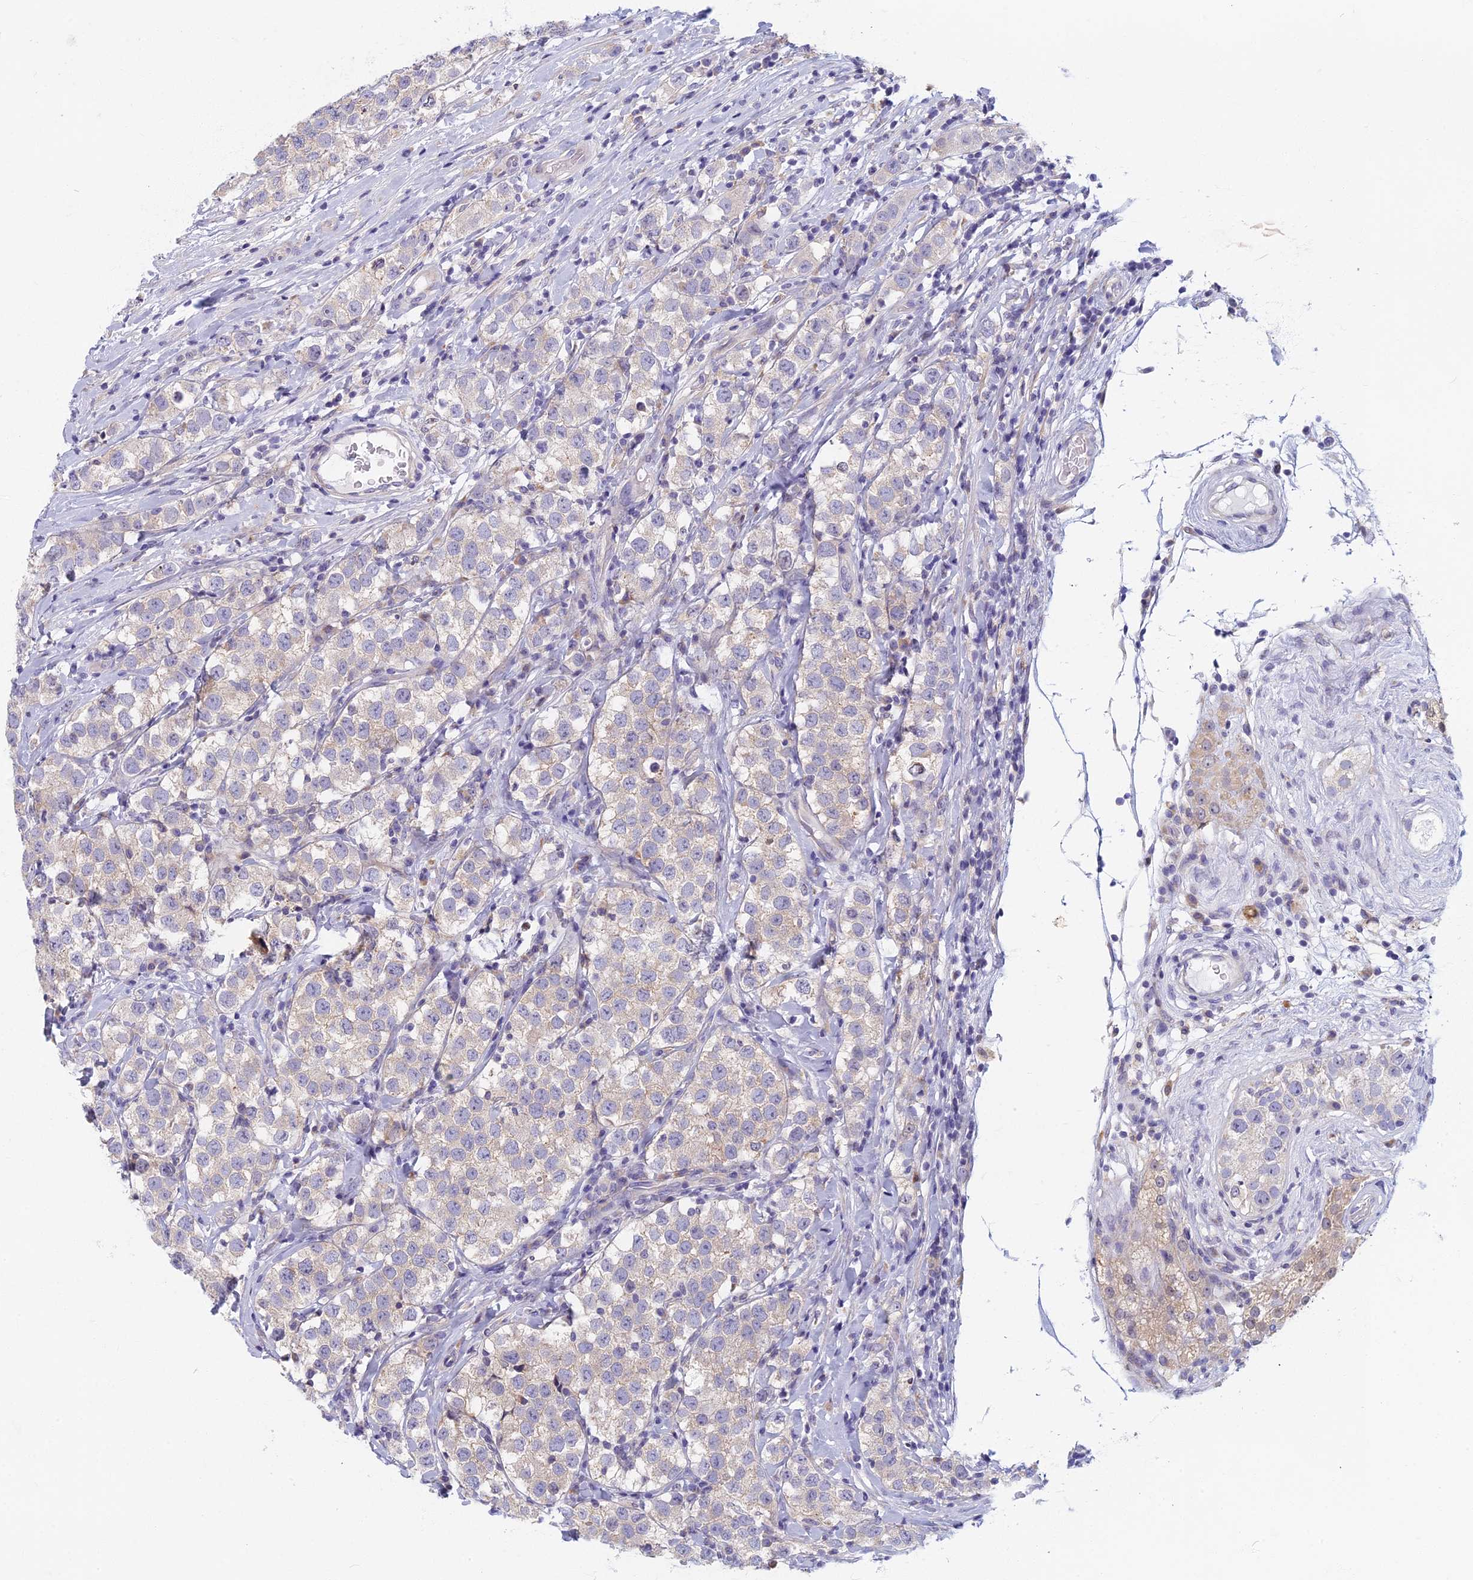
{"staining": {"intensity": "negative", "quantity": "none", "location": "none"}, "tissue": "testis cancer", "cell_type": "Tumor cells", "image_type": "cancer", "snomed": [{"axis": "morphology", "description": "Seminoma, NOS"}, {"axis": "topography", "description": "Testis"}], "caption": "IHC photomicrograph of testis cancer (seminoma) stained for a protein (brown), which reveals no expression in tumor cells.", "gene": "DDX51", "patient": {"sex": "male", "age": 34}}